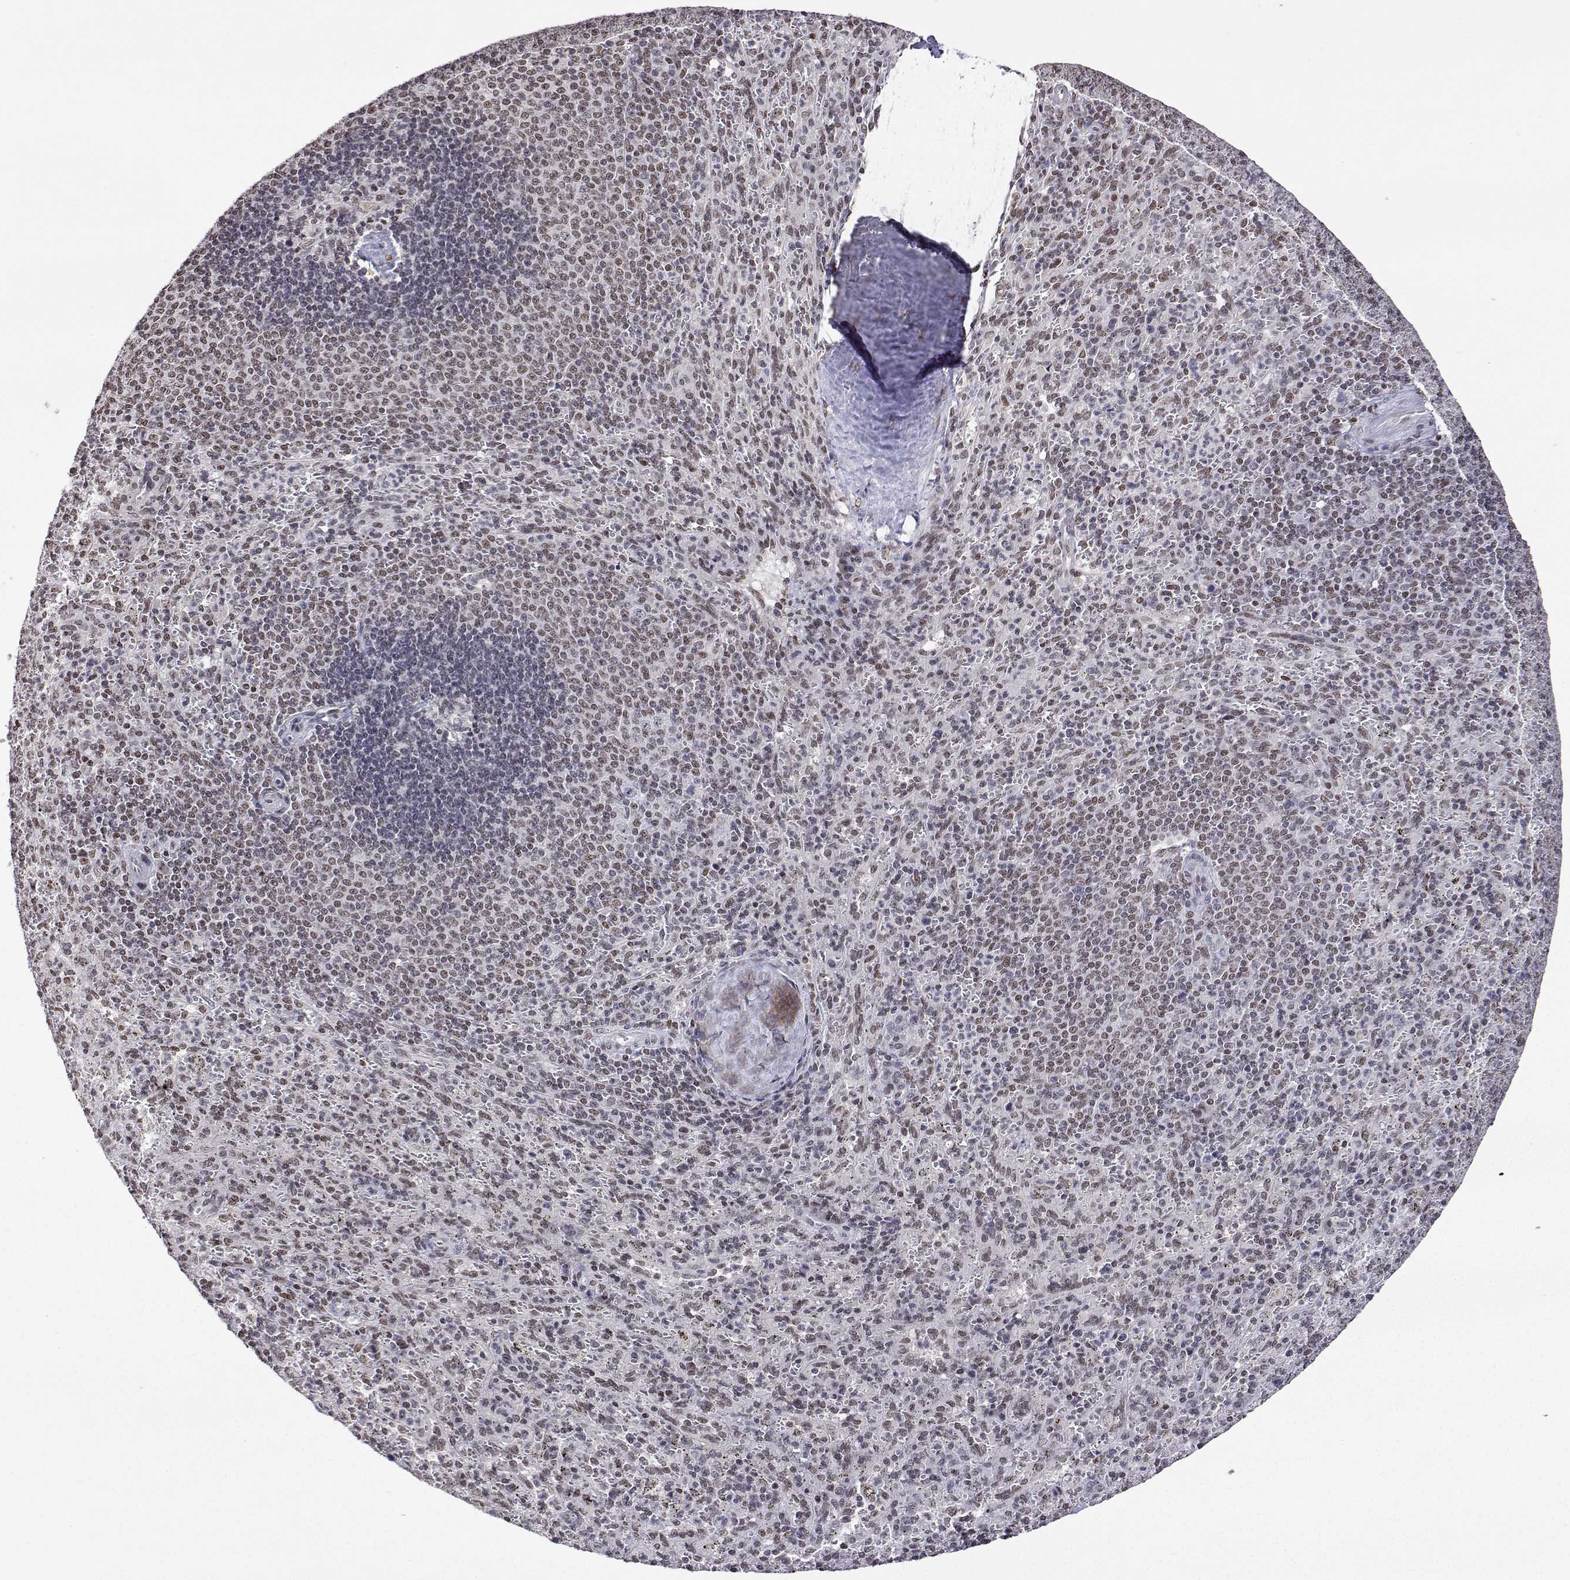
{"staining": {"intensity": "weak", "quantity": ">75%", "location": "nuclear"}, "tissue": "spleen", "cell_type": "Cells in red pulp", "image_type": "normal", "snomed": [{"axis": "morphology", "description": "Normal tissue, NOS"}, {"axis": "topography", "description": "Spleen"}], "caption": "IHC image of unremarkable spleen: spleen stained using immunohistochemistry shows low levels of weak protein expression localized specifically in the nuclear of cells in red pulp, appearing as a nuclear brown color.", "gene": "XPC", "patient": {"sex": "male", "age": 57}}